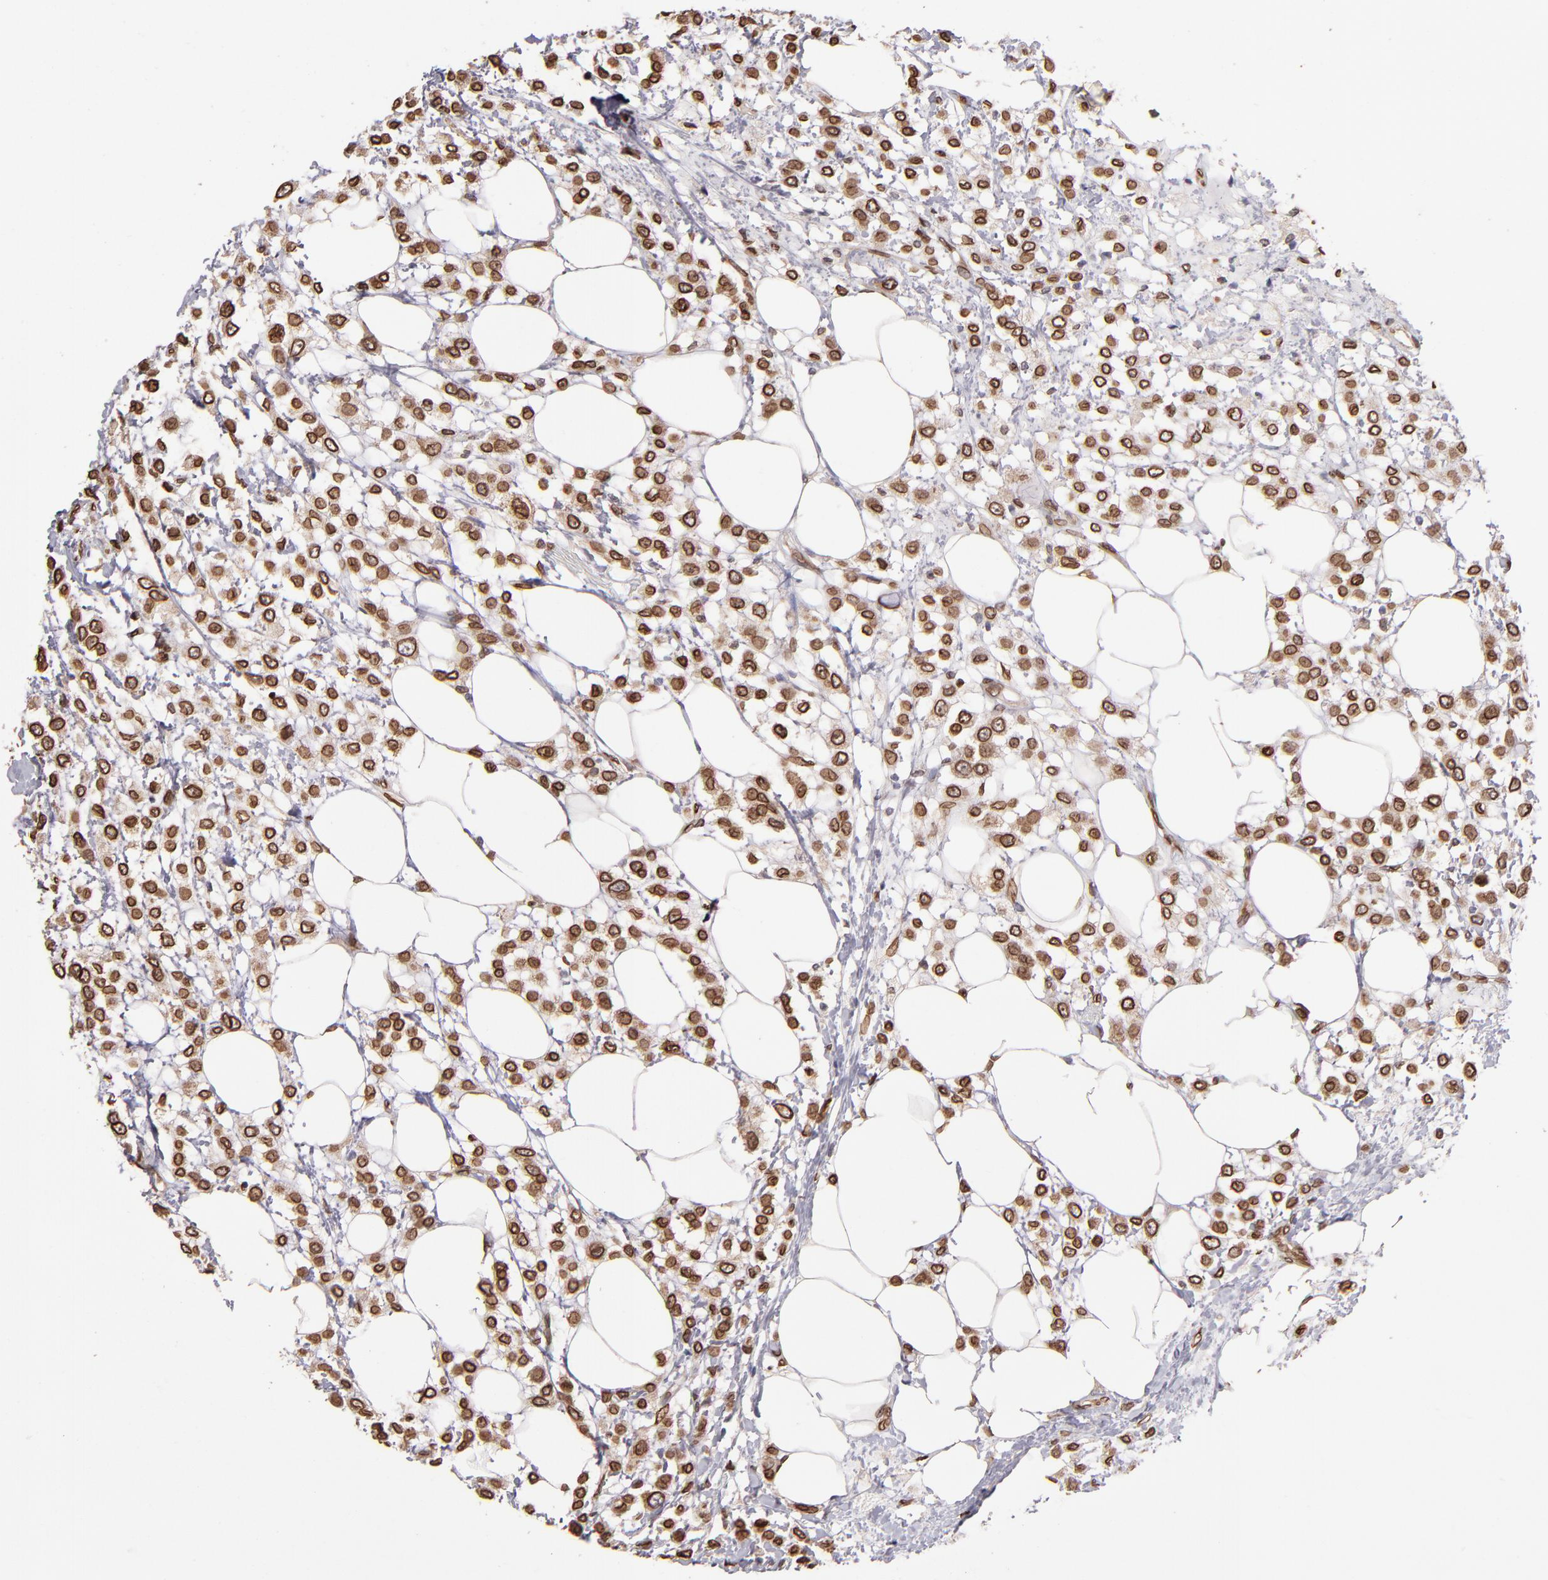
{"staining": {"intensity": "strong", "quantity": ">75%", "location": "cytoplasmic/membranous,nuclear"}, "tissue": "breast cancer", "cell_type": "Tumor cells", "image_type": "cancer", "snomed": [{"axis": "morphology", "description": "Lobular carcinoma"}, {"axis": "topography", "description": "Breast"}], "caption": "Immunohistochemical staining of breast lobular carcinoma displays high levels of strong cytoplasmic/membranous and nuclear positivity in about >75% of tumor cells.", "gene": "PUM3", "patient": {"sex": "female", "age": 85}}